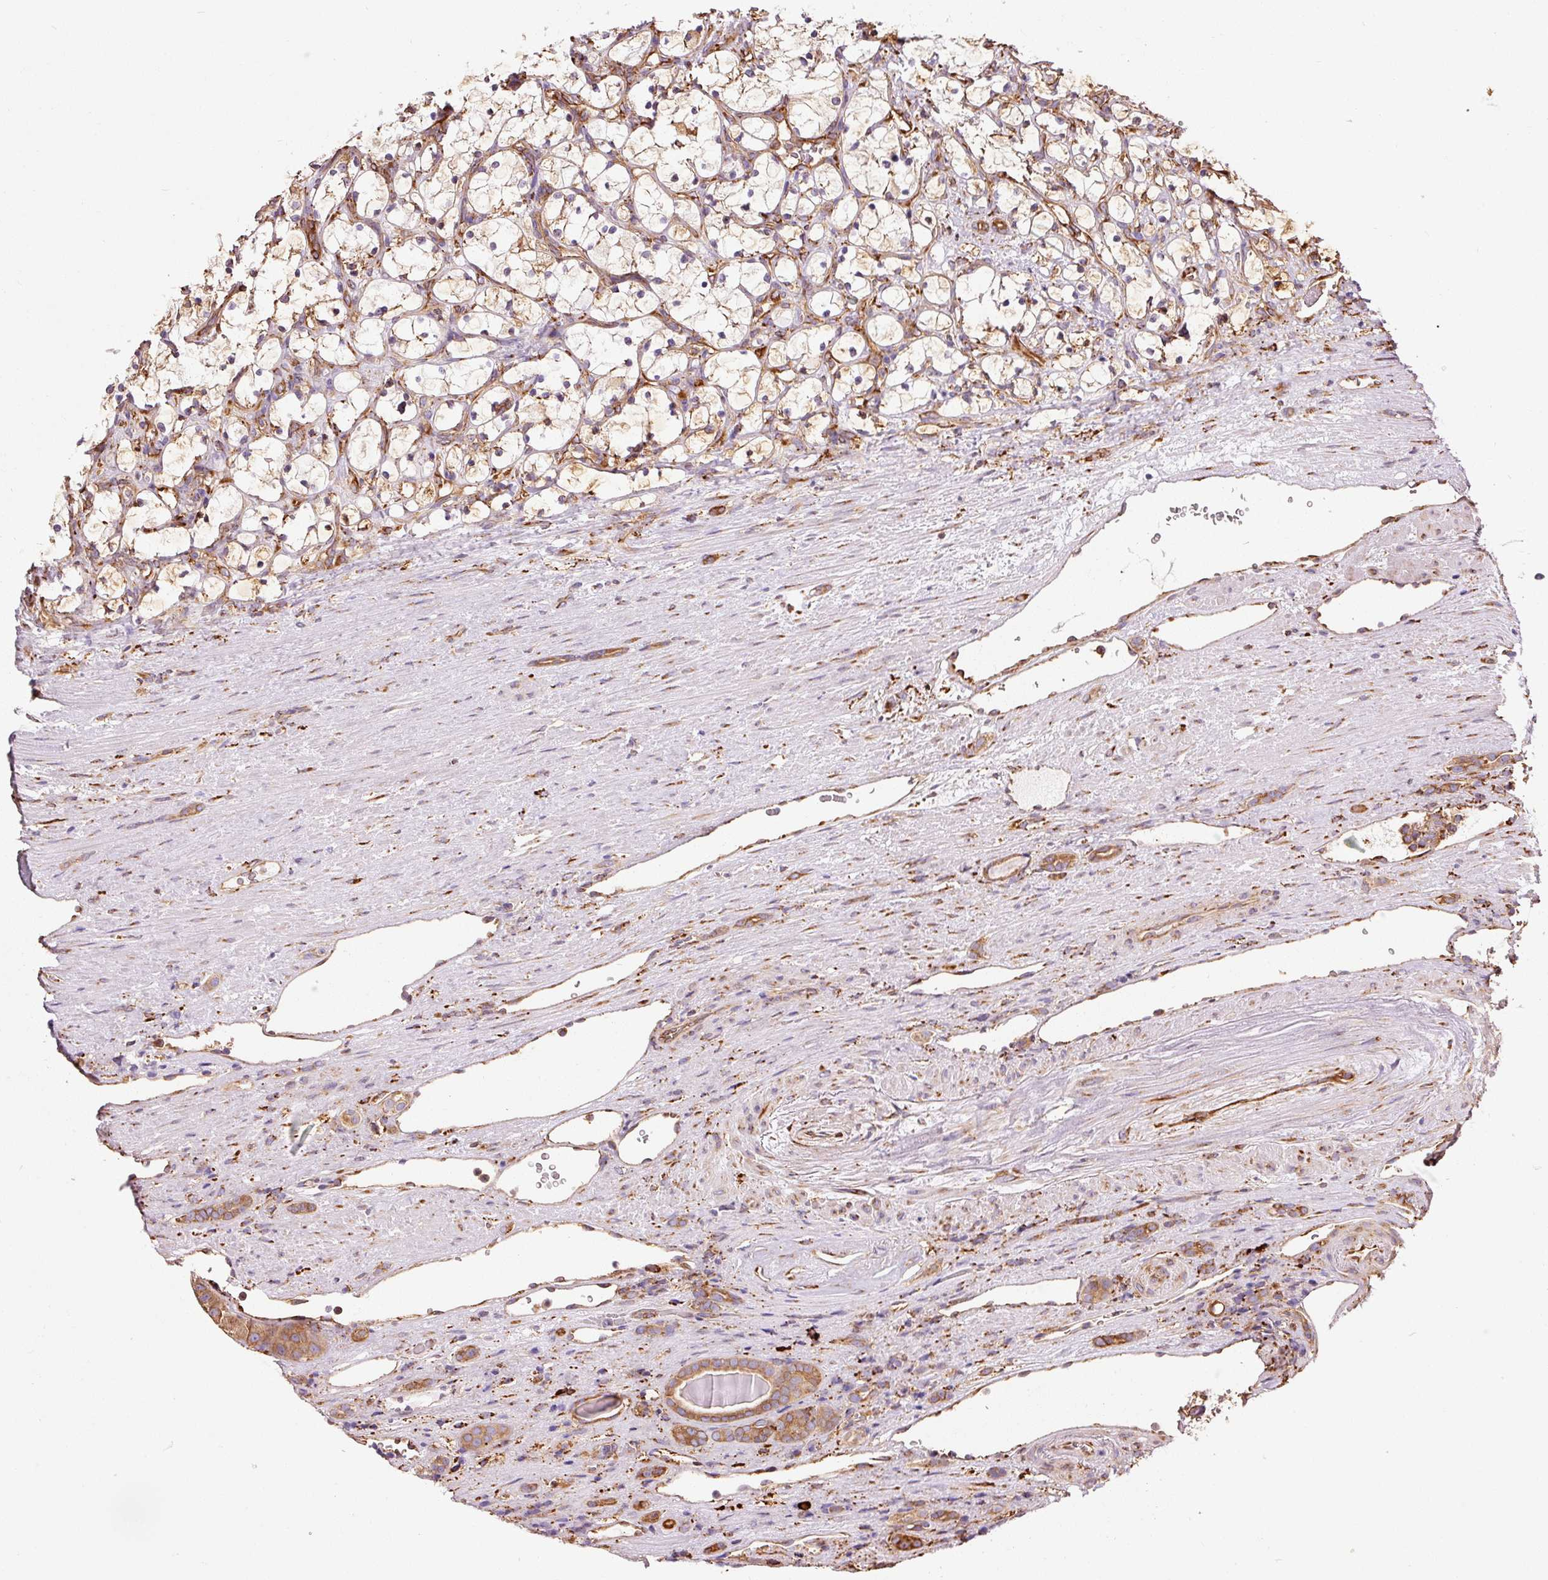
{"staining": {"intensity": "weak", "quantity": ">75%", "location": "cytoplasmic/membranous"}, "tissue": "renal cancer", "cell_type": "Tumor cells", "image_type": "cancer", "snomed": [{"axis": "morphology", "description": "Adenocarcinoma, NOS"}, {"axis": "topography", "description": "Kidney"}], "caption": "Protein expression by immunohistochemistry (IHC) demonstrates weak cytoplasmic/membranous expression in about >75% of tumor cells in adenocarcinoma (renal).", "gene": "KLC1", "patient": {"sex": "female", "age": 69}}